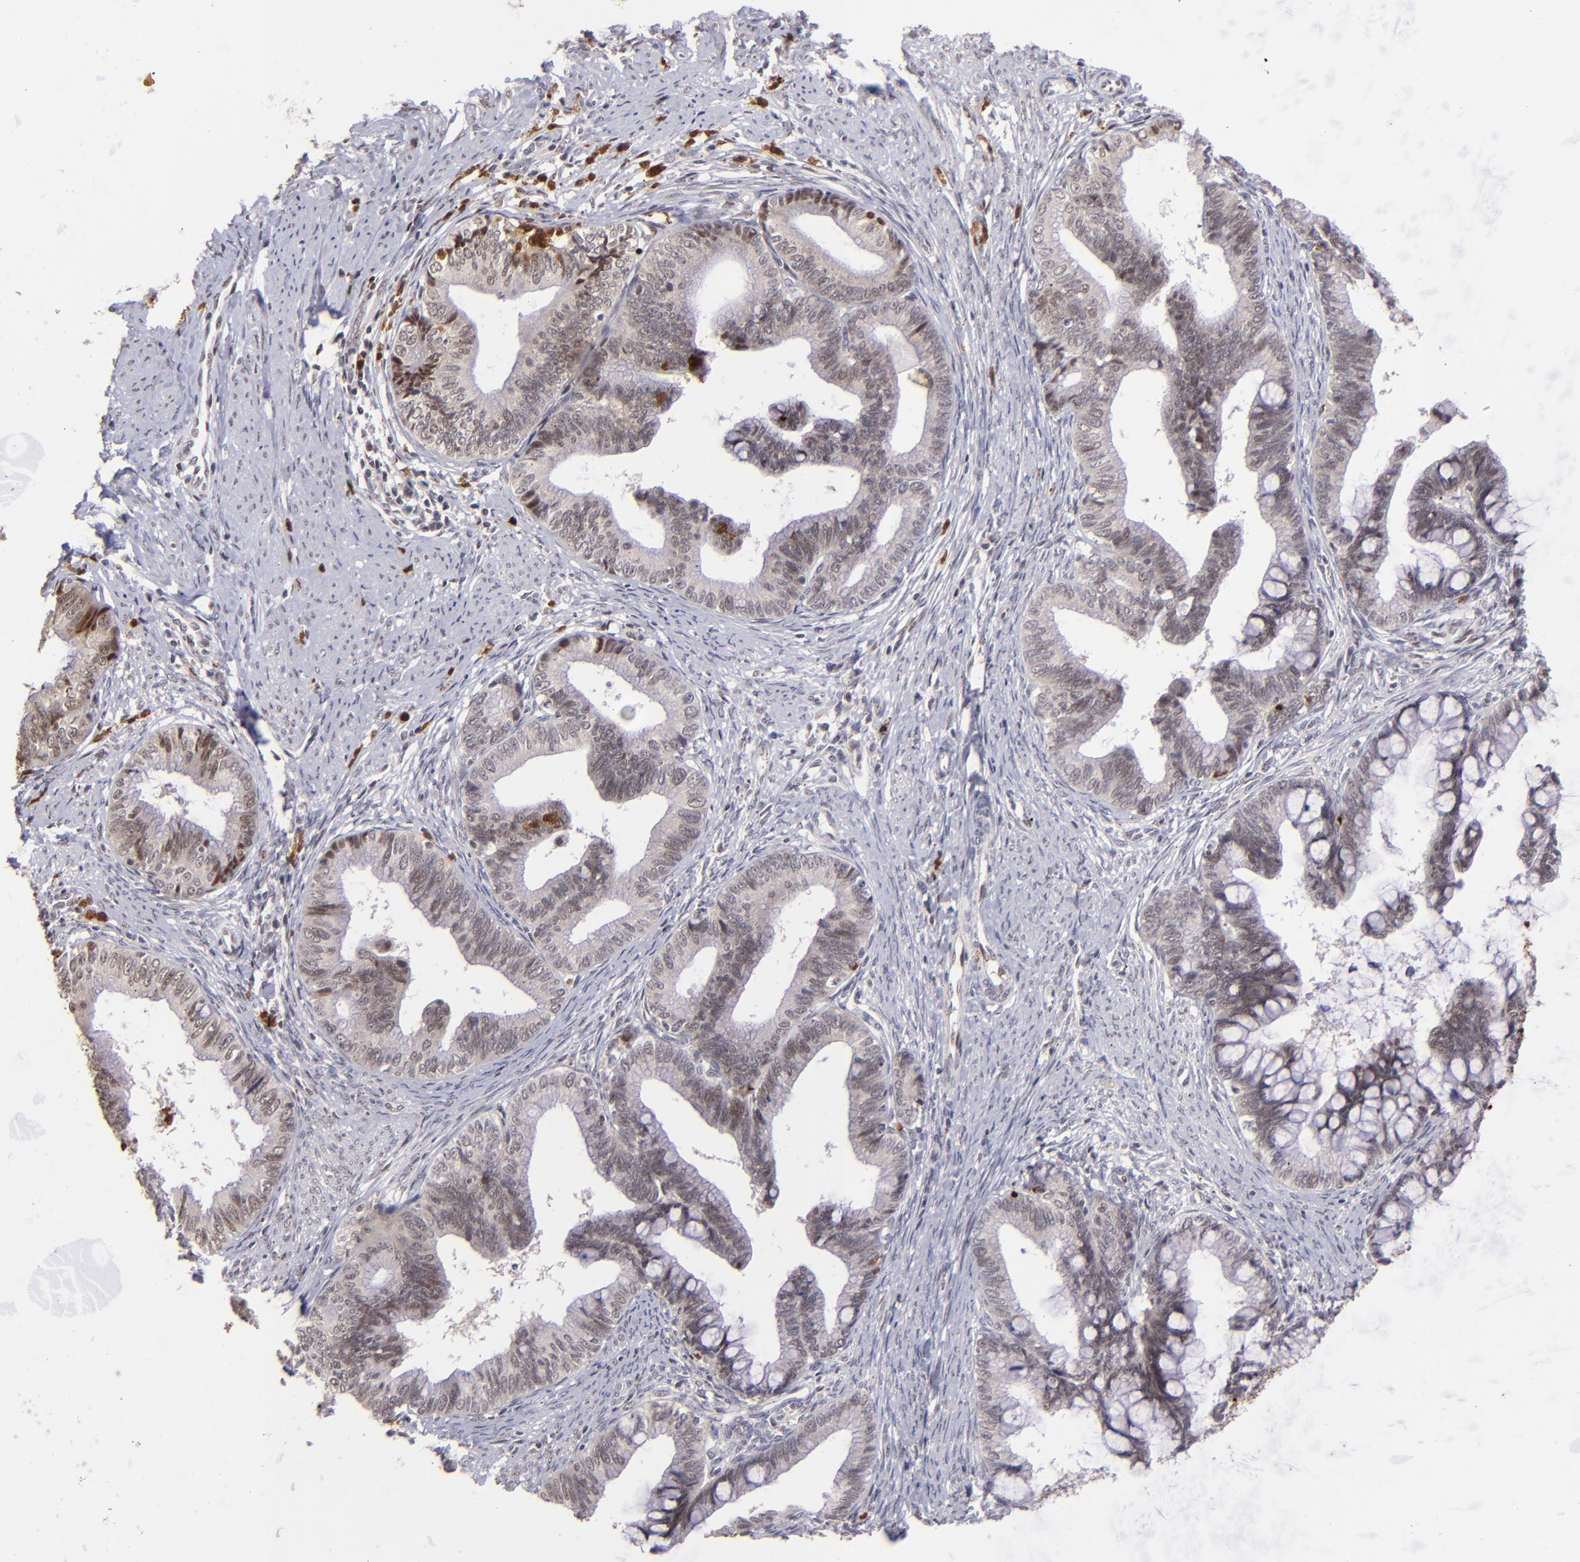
{"staining": {"intensity": "weak", "quantity": "<25%", "location": "cytoplasmic/membranous"}, "tissue": "cervical cancer", "cell_type": "Tumor cells", "image_type": "cancer", "snomed": [{"axis": "morphology", "description": "Adenocarcinoma, NOS"}, {"axis": "topography", "description": "Cervix"}], "caption": "Immunohistochemical staining of human cervical adenocarcinoma reveals no significant staining in tumor cells.", "gene": "RXRG", "patient": {"sex": "female", "age": 36}}